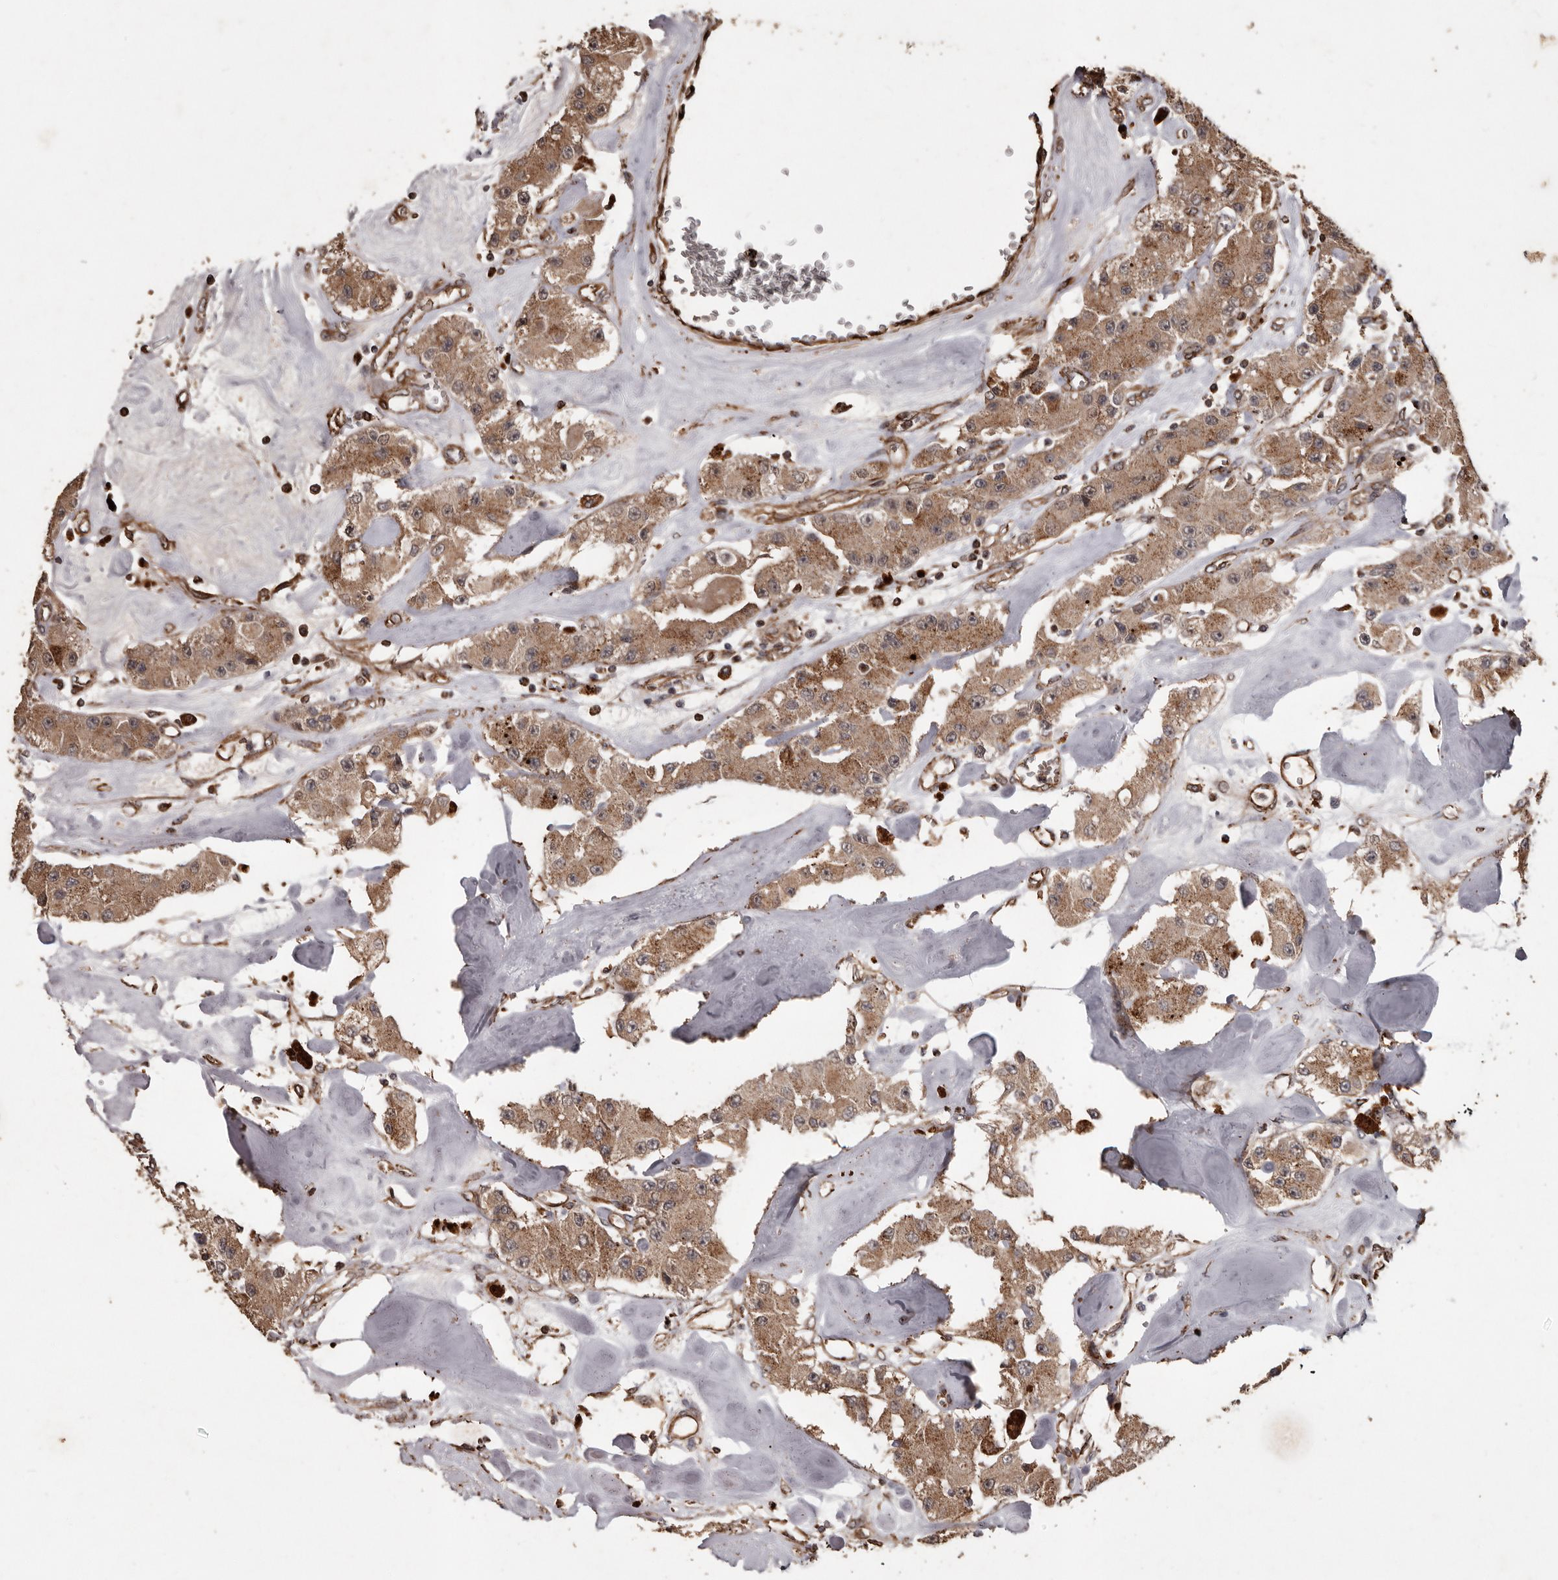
{"staining": {"intensity": "moderate", "quantity": ">75%", "location": "cytoplasmic/membranous"}, "tissue": "carcinoid", "cell_type": "Tumor cells", "image_type": "cancer", "snomed": [{"axis": "morphology", "description": "Carcinoid, malignant, NOS"}, {"axis": "topography", "description": "Pancreas"}], "caption": "Immunohistochemistry (IHC) of human malignant carcinoid shows medium levels of moderate cytoplasmic/membranous expression in about >75% of tumor cells.", "gene": "BRAT1", "patient": {"sex": "male", "age": 41}}